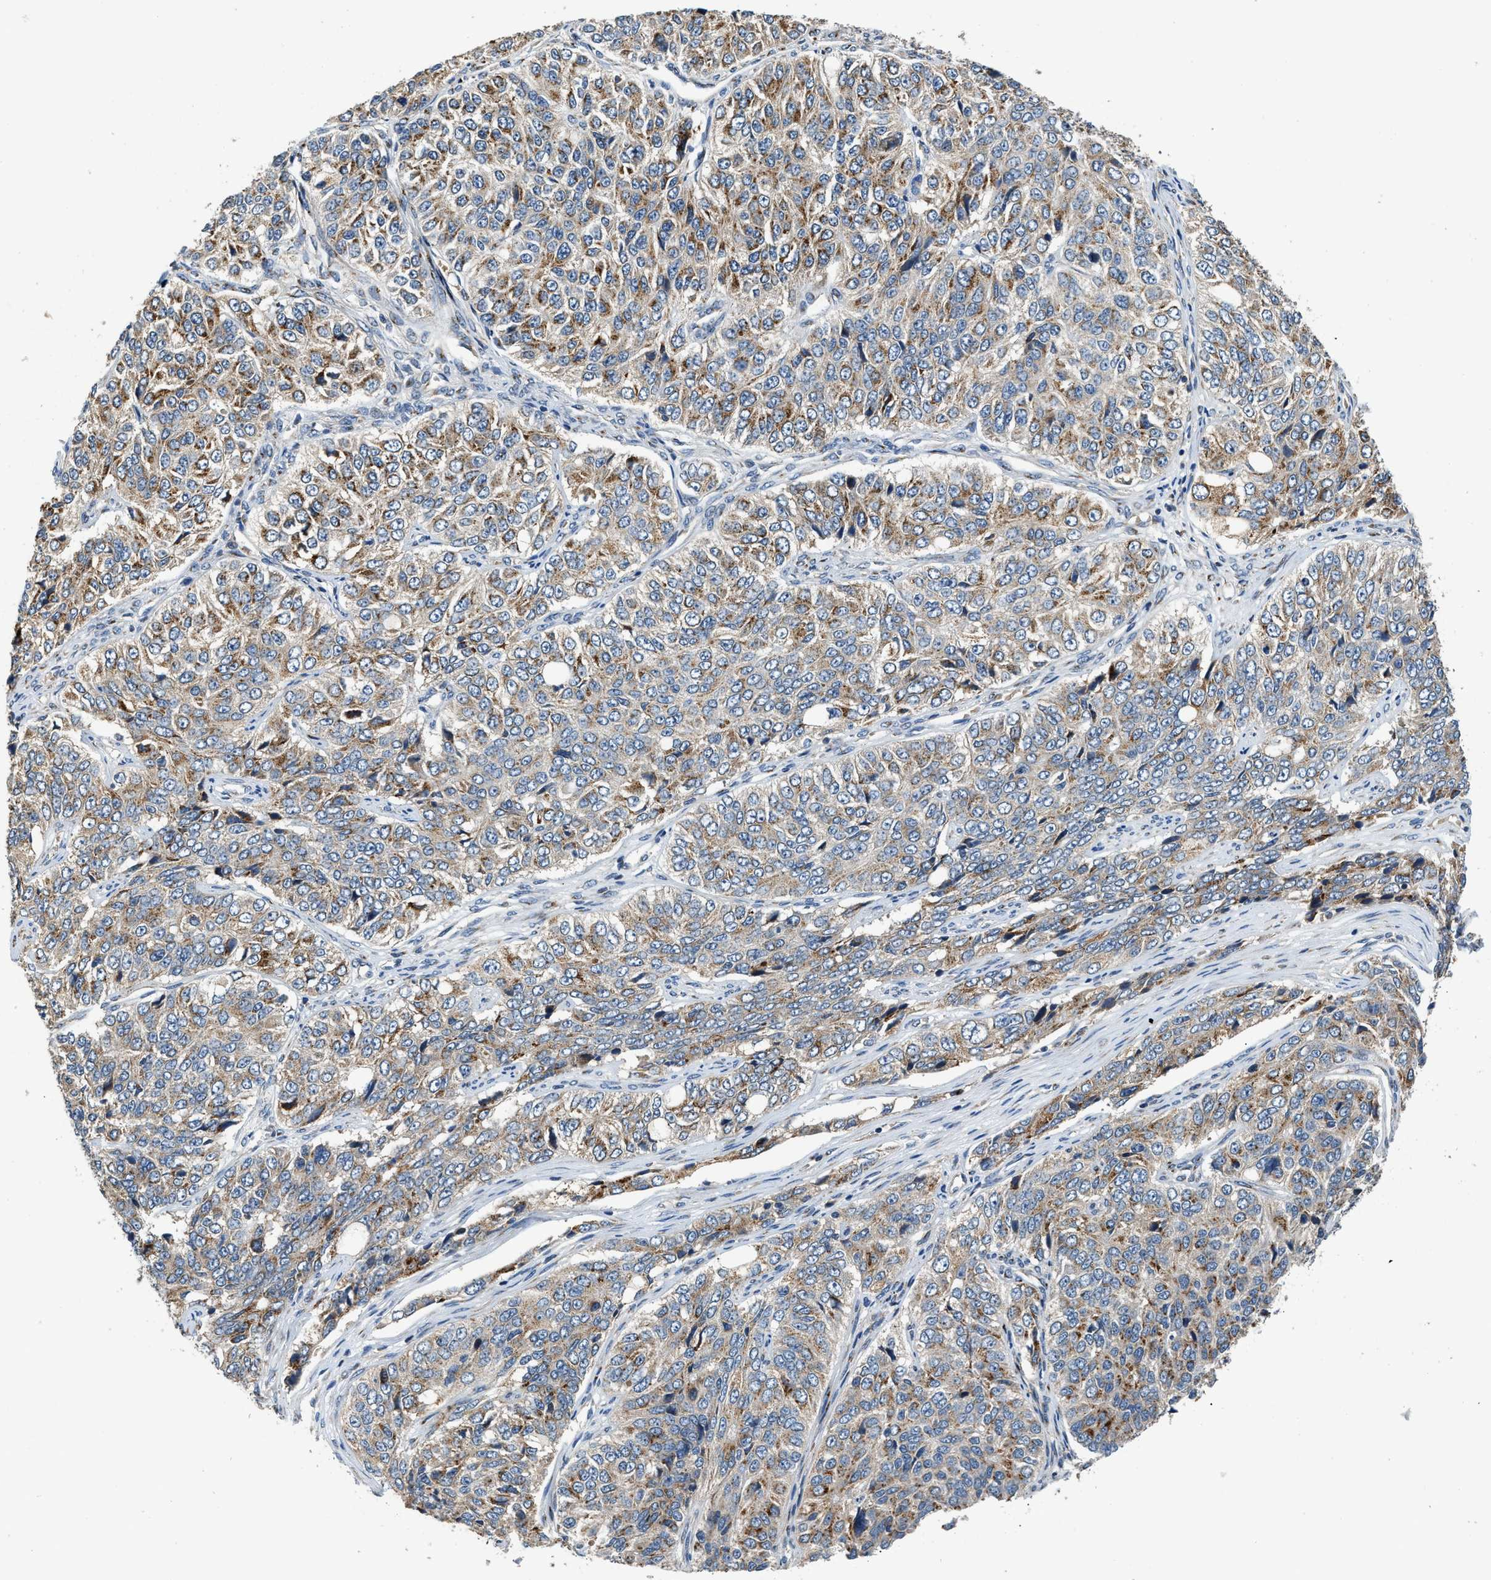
{"staining": {"intensity": "moderate", "quantity": ">75%", "location": "cytoplasmic/membranous"}, "tissue": "ovarian cancer", "cell_type": "Tumor cells", "image_type": "cancer", "snomed": [{"axis": "morphology", "description": "Carcinoma, endometroid"}, {"axis": "topography", "description": "Ovary"}], "caption": "Immunohistochemistry image of neoplastic tissue: human ovarian cancer (endometroid carcinoma) stained using IHC reveals medium levels of moderate protein expression localized specifically in the cytoplasmic/membranous of tumor cells, appearing as a cytoplasmic/membranous brown color.", "gene": "FUT8", "patient": {"sex": "female", "age": 51}}